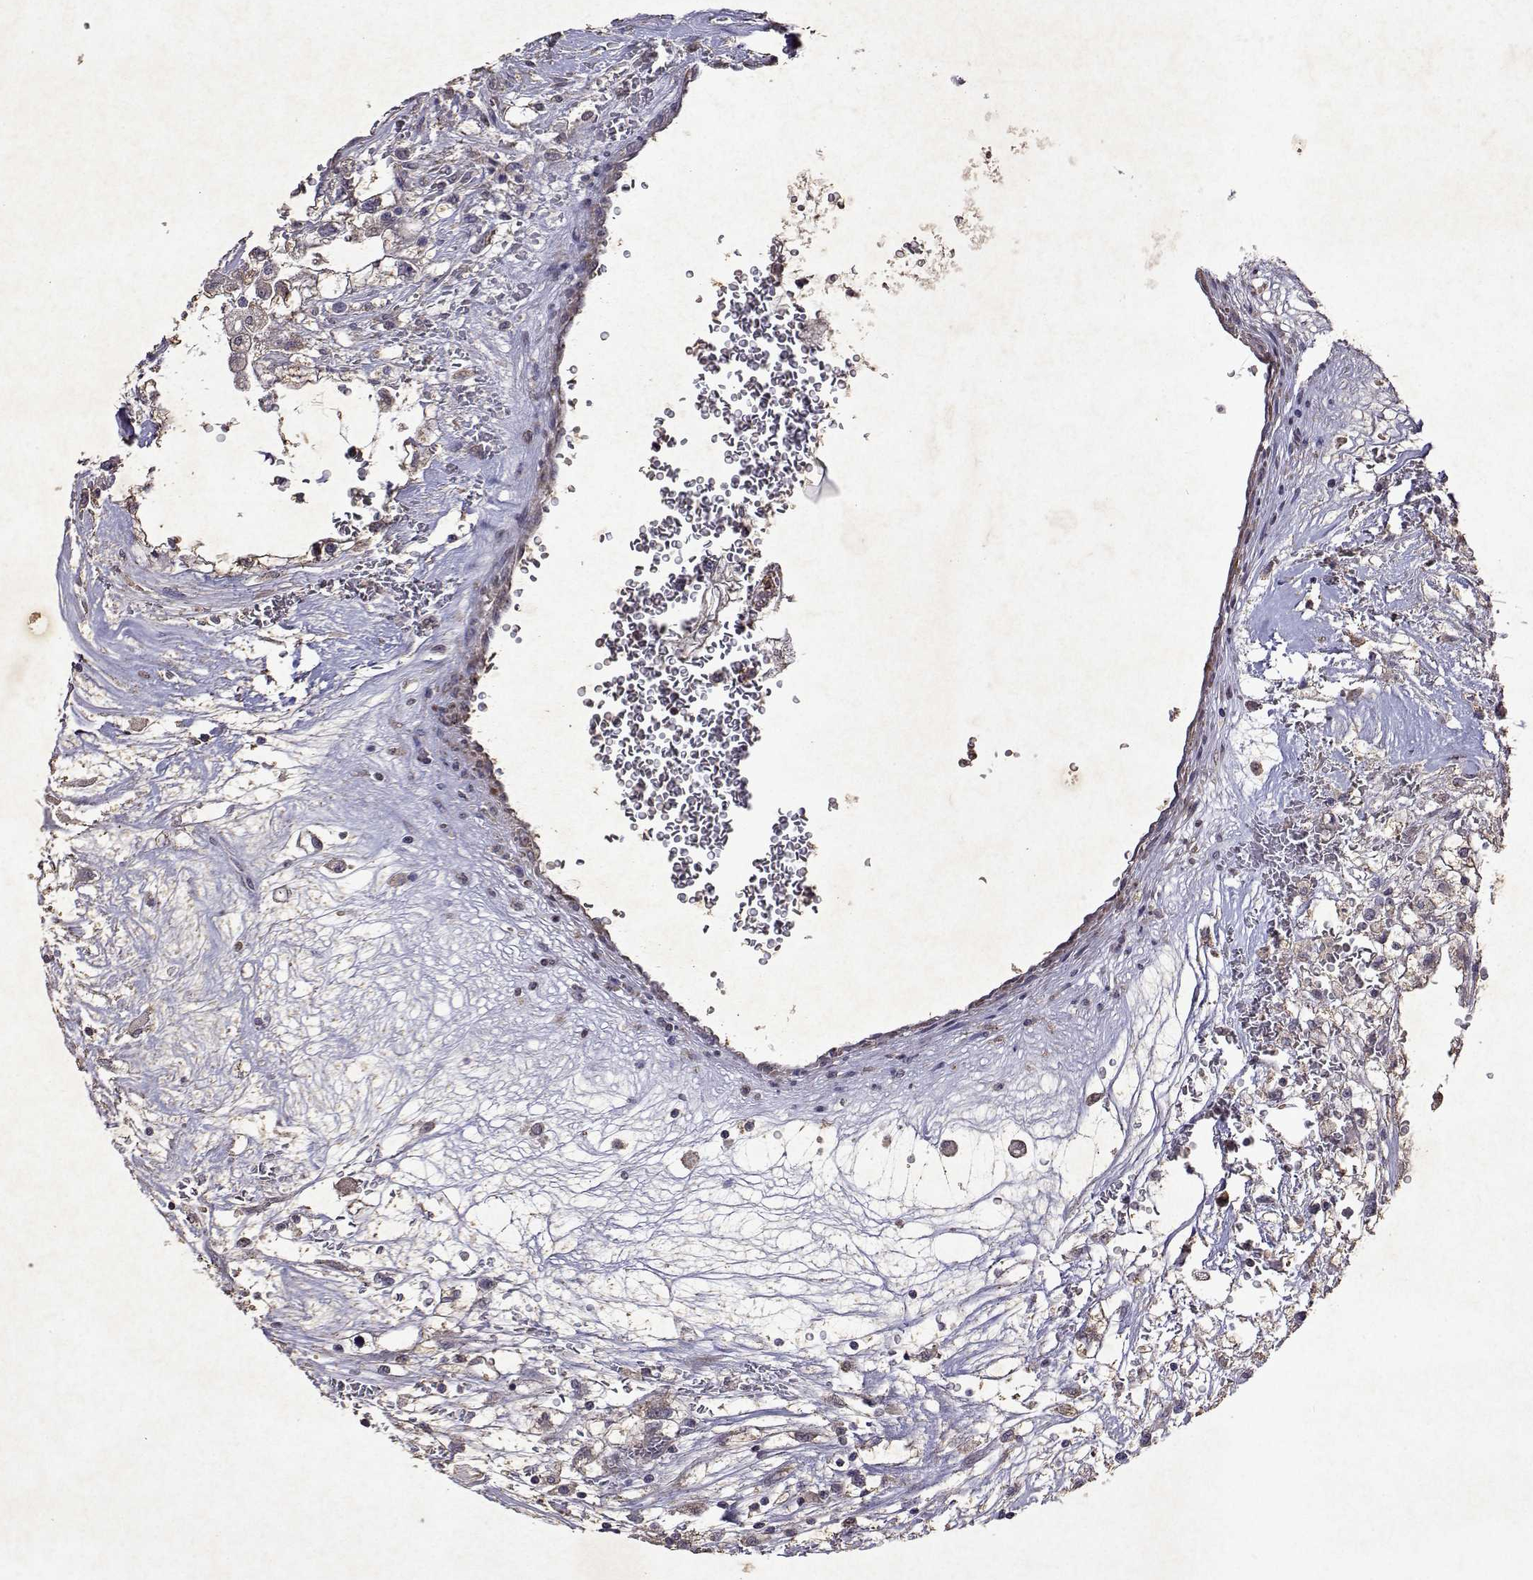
{"staining": {"intensity": "negative", "quantity": "none", "location": "none"}, "tissue": "renal cancer", "cell_type": "Tumor cells", "image_type": "cancer", "snomed": [{"axis": "morphology", "description": "Adenocarcinoma, NOS"}, {"axis": "topography", "description": "Kidney"}], "caption": "An IHC photomicrograph of adenocarcinoma (renal) is shown. There is no staining in tumor cells of adenocarcinoma (renal). (Brightfield microscopy of DAB (3,3'-diaminobenzidine) immunohistochemistry at high magnification).", "gene": "TARBP2", "patient": {"sex": "male", "age": 59}}